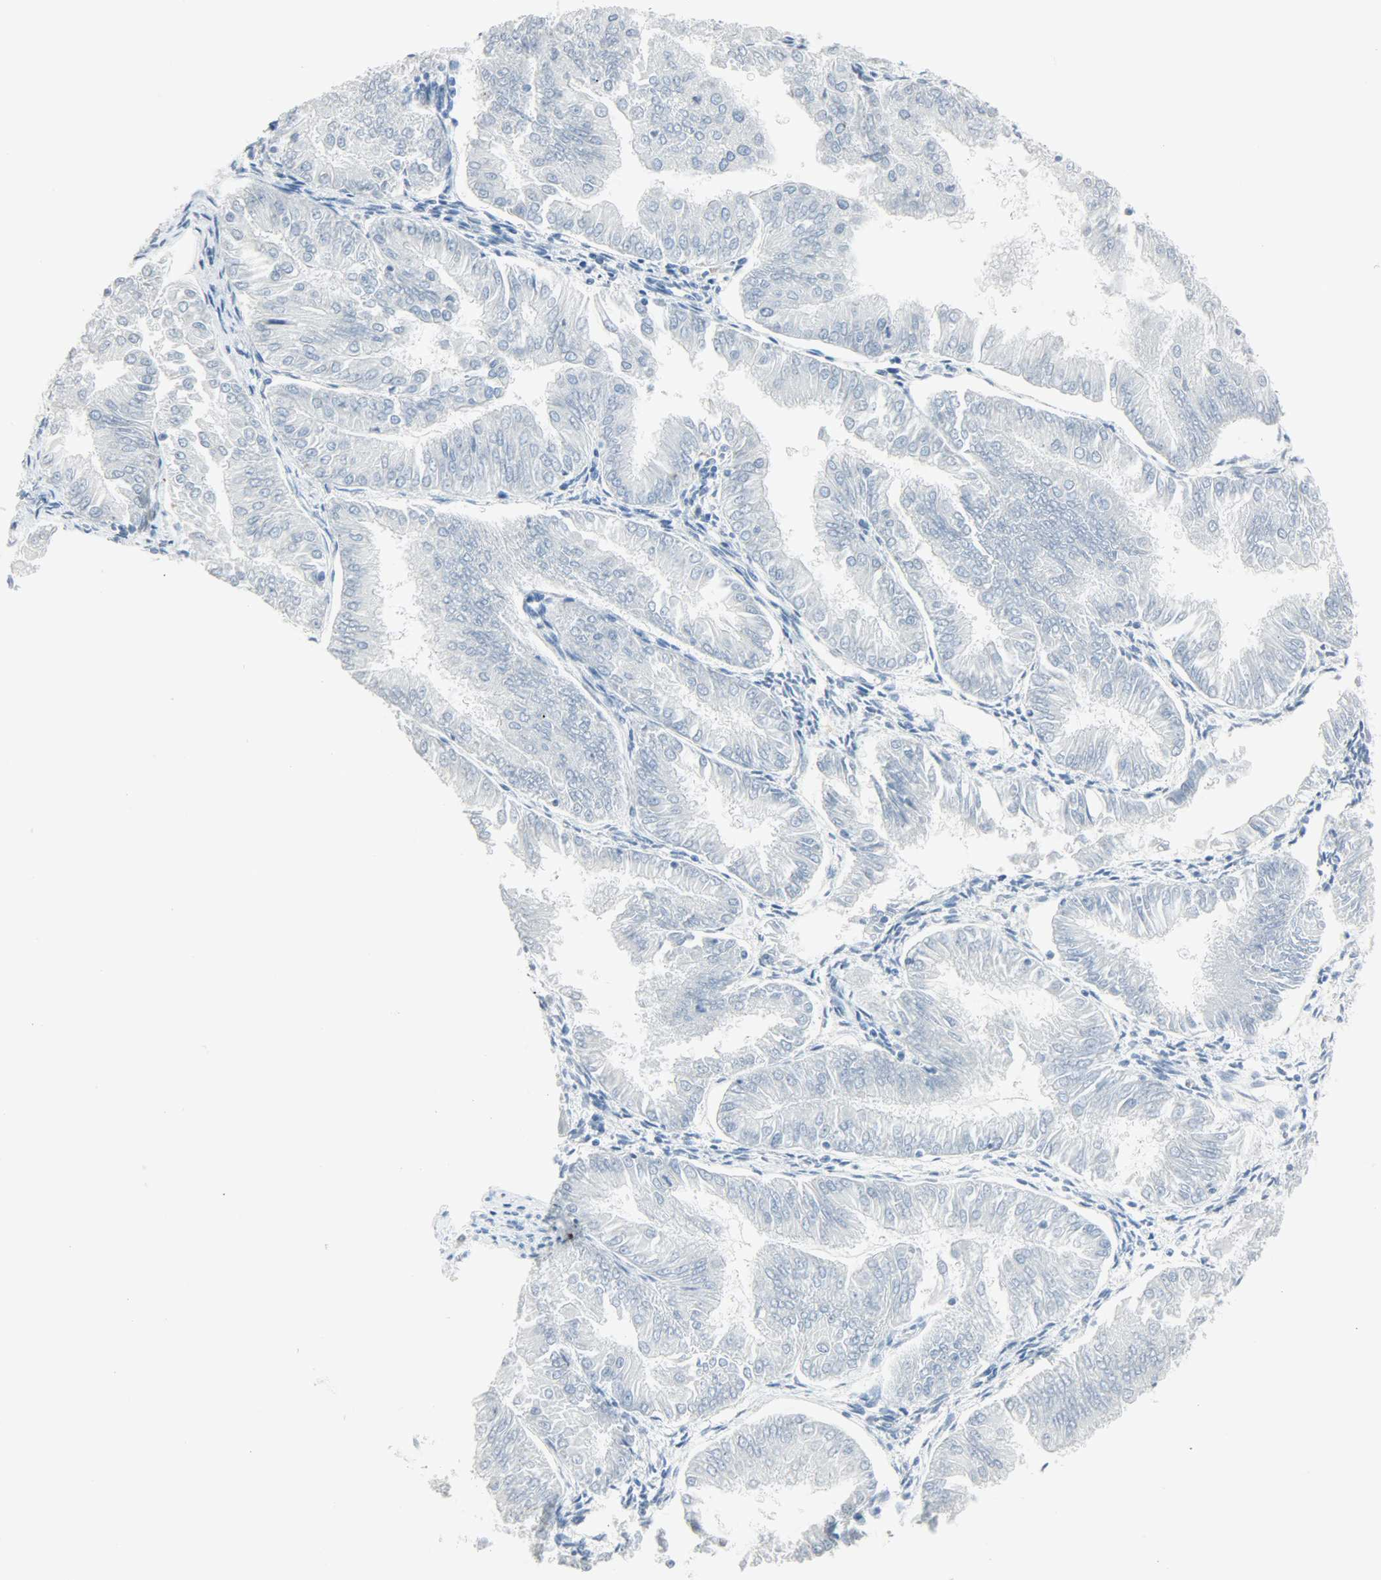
{"staining": {"intensity": "negative", "quantity": "none", "location": "none"}, "tissue": "endometrial cancer", "cell_type": "Tumor cells", "image_type": "cancer", "snomed": [{"axis": "morphology", "description": "Adenocarcinoma, NOS"}, {"axis": "topography", "description": "Endometrium"}], "caption": "IHC image of neoplastic tissue: adenocarcinoma (endometrial) stained with DAB reveals no significant protein staining in tumor cells.", "gene": "PTPN6", "patient": {"sex": "female", "age": 53}}